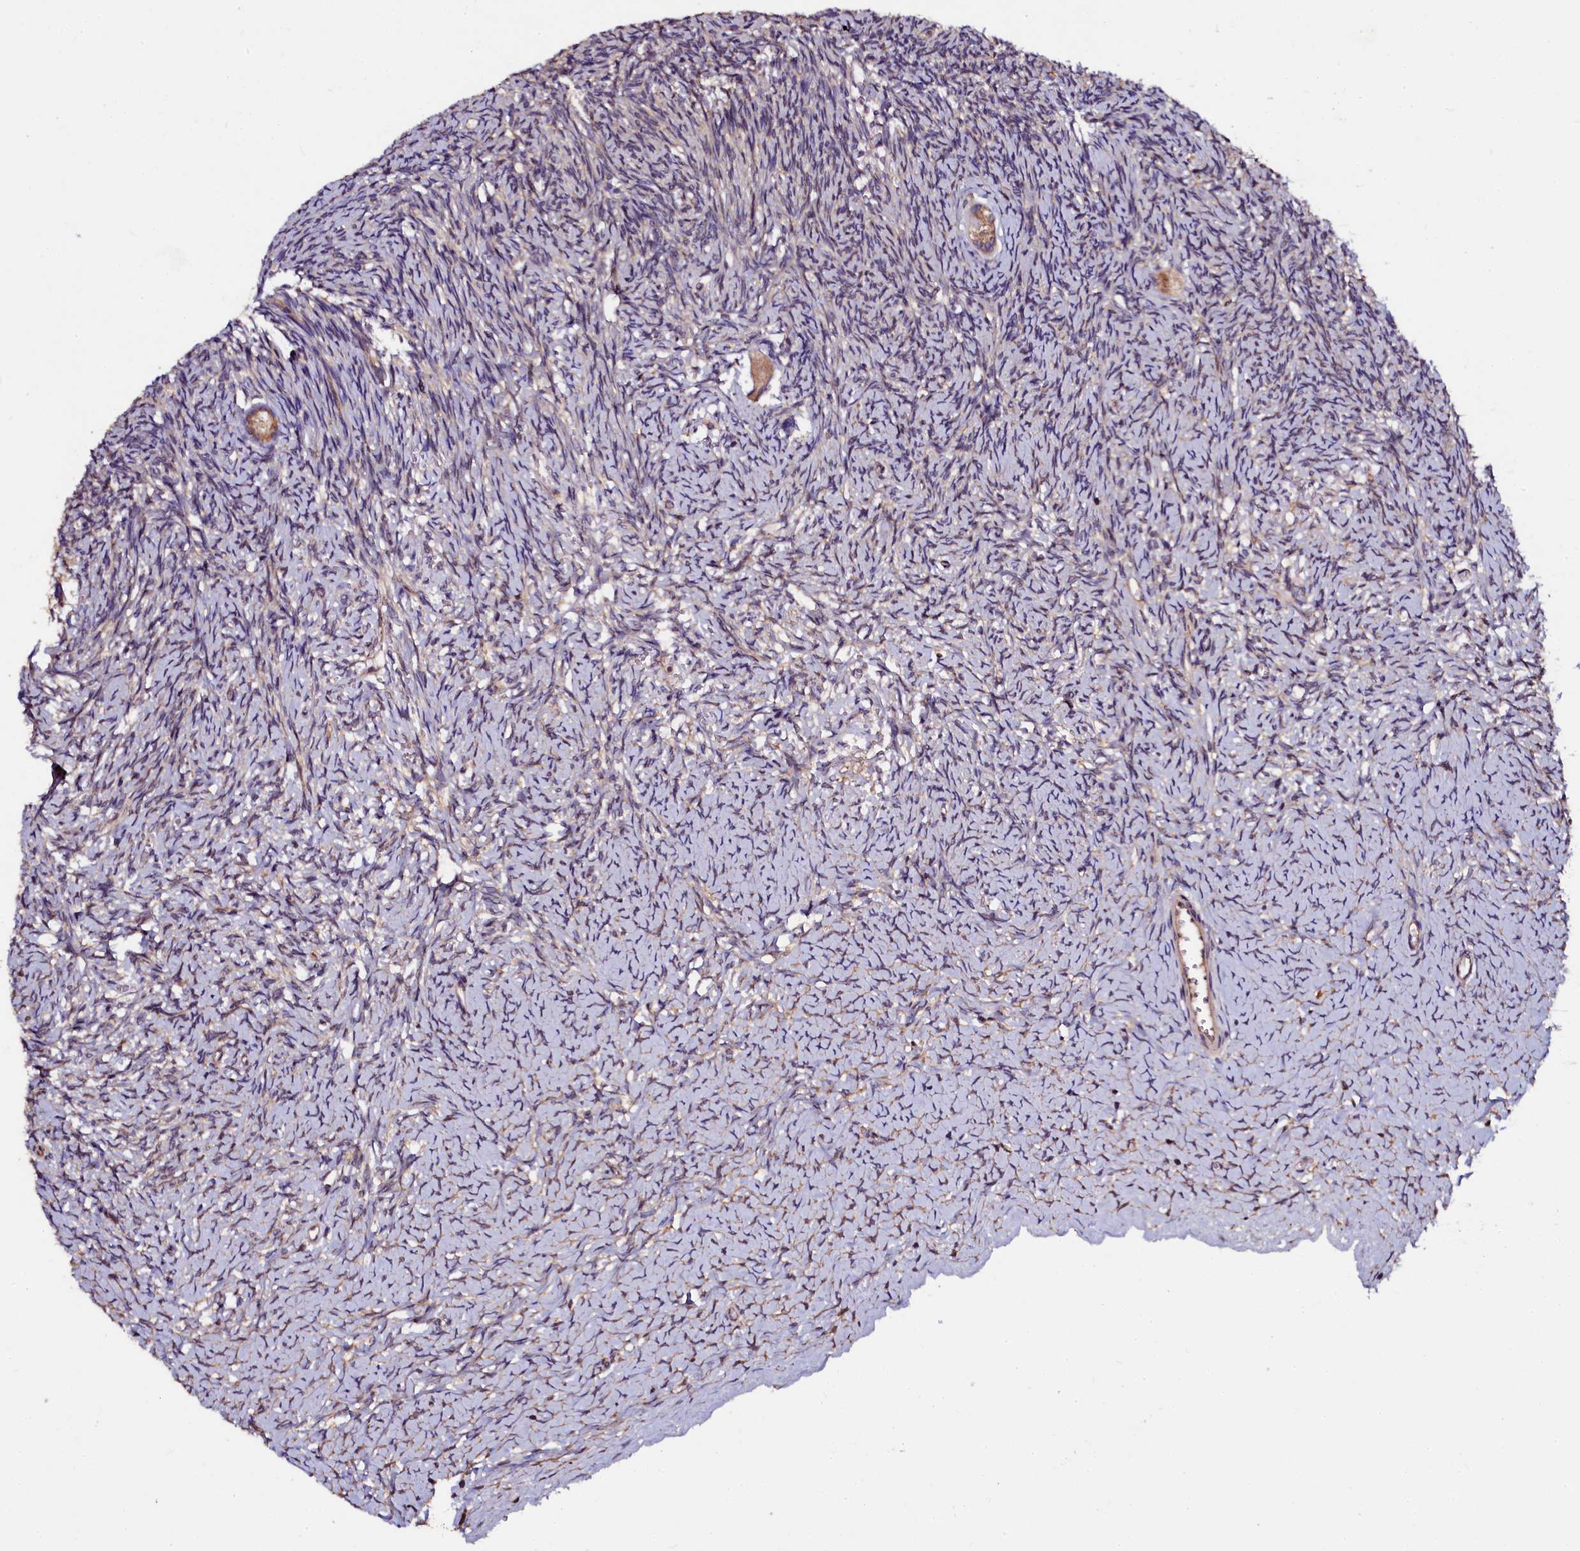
{"staining": {"intensity": "moderate", "quantity": ">75%", "location": "cytoplasmic/membranous"}, "tissue": "ovary", "cell_type": "Follicle cells", "image_type": "normal", "snomed": [{"axis": "morphology", "description": "Normal tissue, NOS"}, {"axis": "topography", "description": "Ovary"}], "caption": "Moderate cytoplasmic/membranous positivity for a protein is identified in approximately >75% of follicle cells of unremarkable ovary using immunohistochemistry.", "gene": "APPL2", "patient": {"sex": "female", "age": 39}}